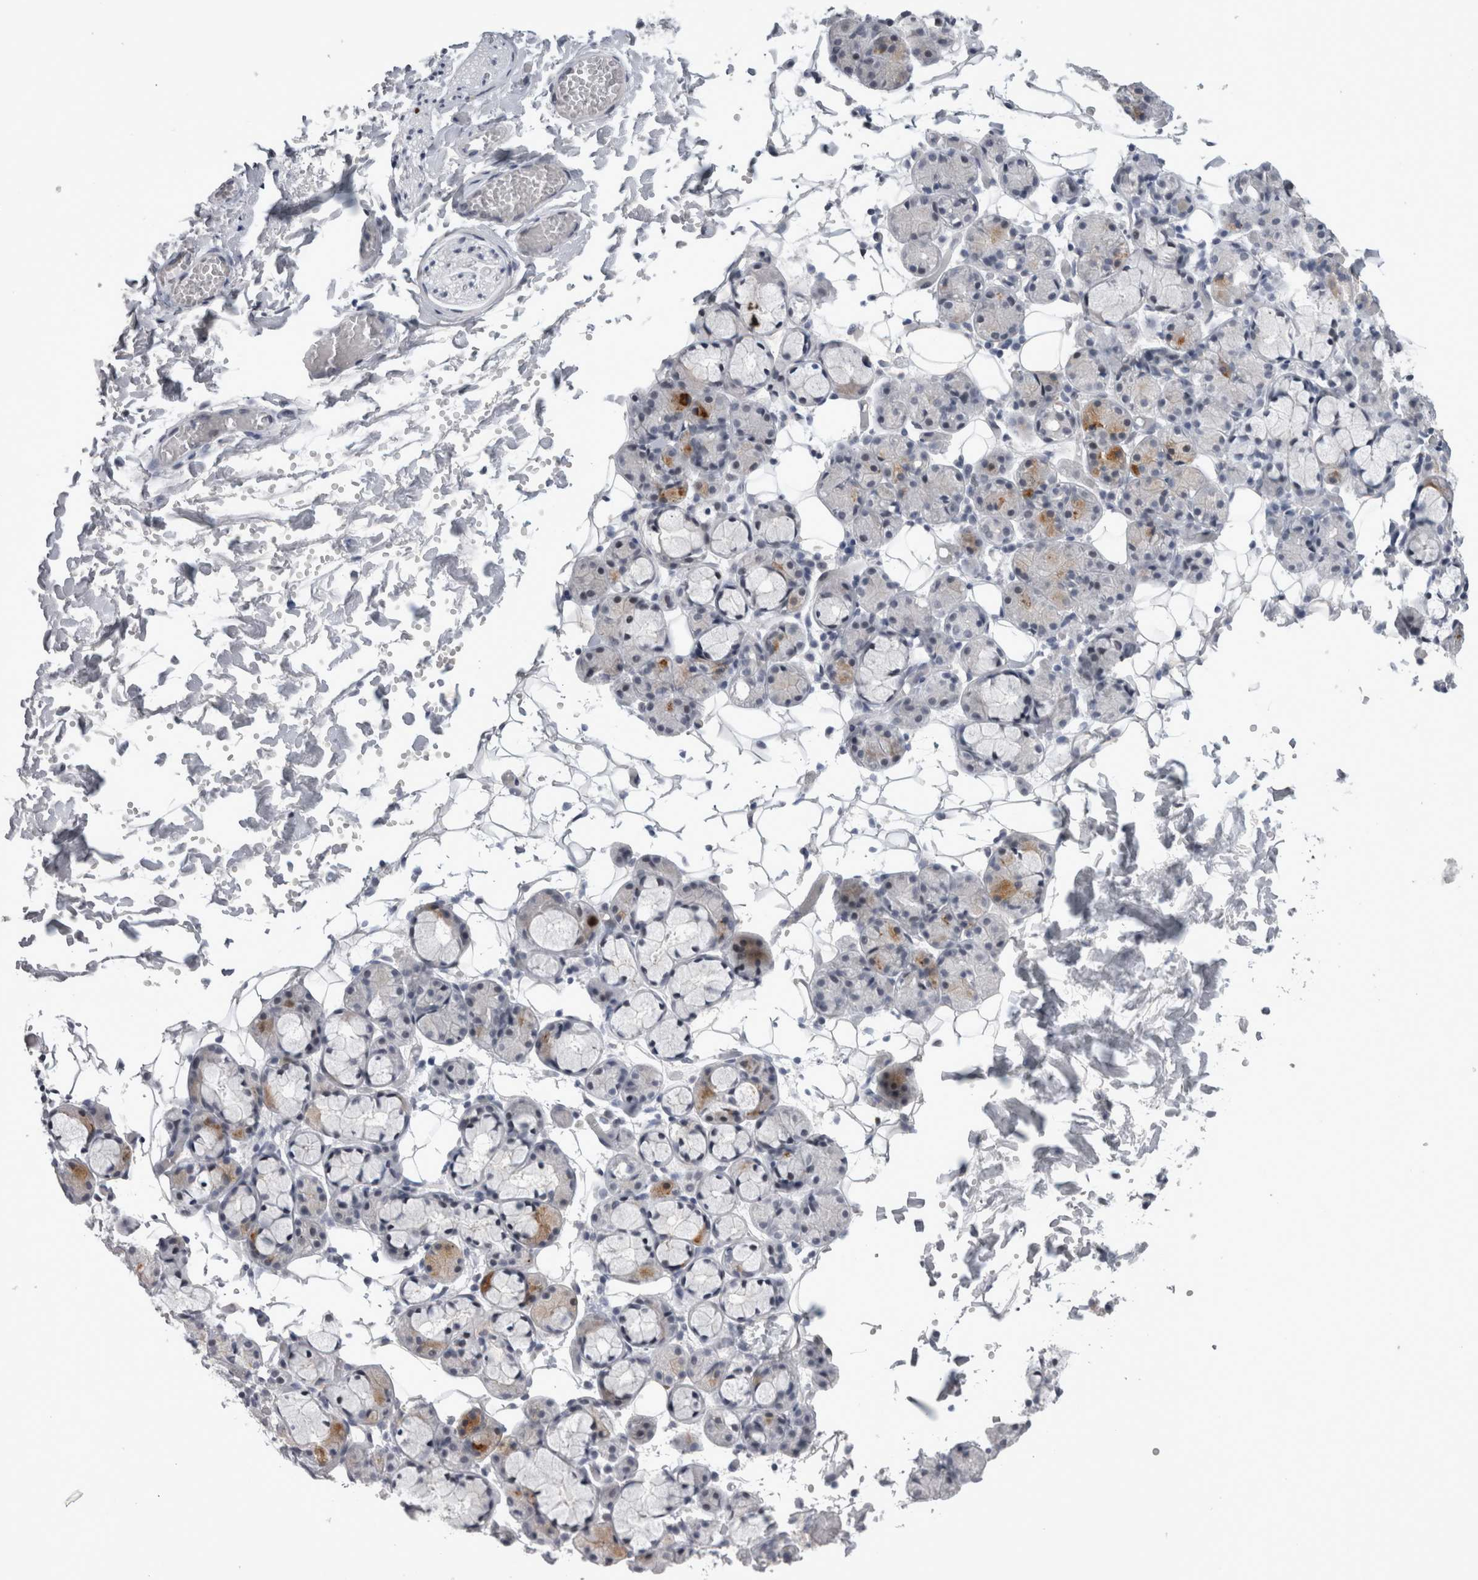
{"staining": {"intensity": "negative", "quantity": "none", "location": "none"}, "tissue": "salivary gland", "cell_type": "Glandular cells", "image_type": "normal", "snomed": [{"axis": "morphology", "description": "Normal tissue, NOS"}, {"axis": "topography", "description": "Salivary gland"}], "caption": "Glandular cells show no significant protein staining in unremarkable salivary gland.", "gene": "KIF18B", "patient": {"sex": "male", "age": 63}}